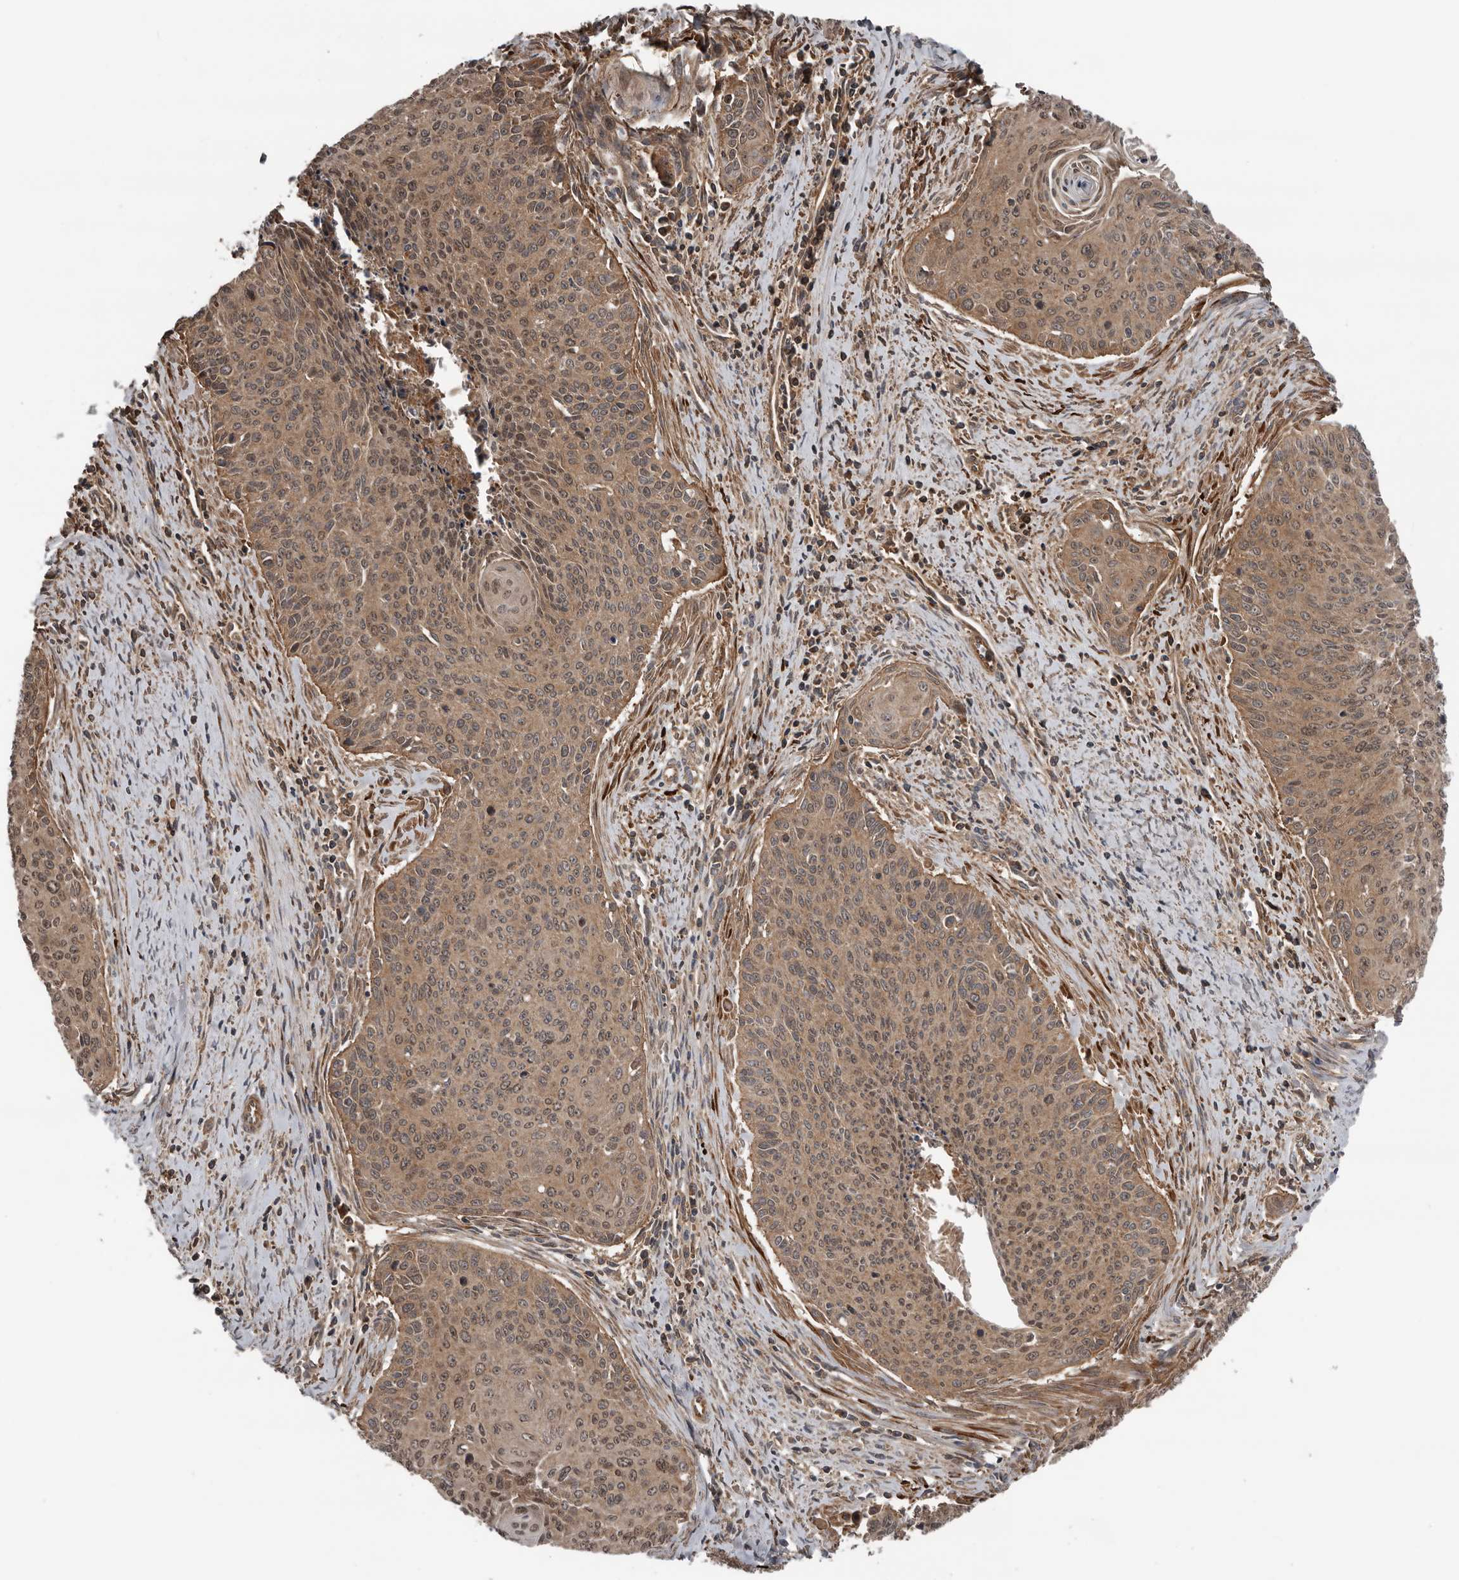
{"staining": {"intensity": "moderate", "quantity": ">75%", "location": "cytoplasmic/membranous,nuclear"}, "tissue": "cervical cancer", "cell_type": "Tumor cells", "image_type": "cancer", "snomed": [{"axis": "morphology", "description": "Squamous cell carcinoma, NOS"}, {"axis": "topography", "description": "Cervix"}], "caption": "Cervical squamous cell carcinoma tissue shows moderate cytoplasmic/membranous and nuclear expression in about >75% of tumor cells, visualized by immunohistochemistry.", "gene": "DNAJB4", "patient": {"sex": "female", "age": 55}}